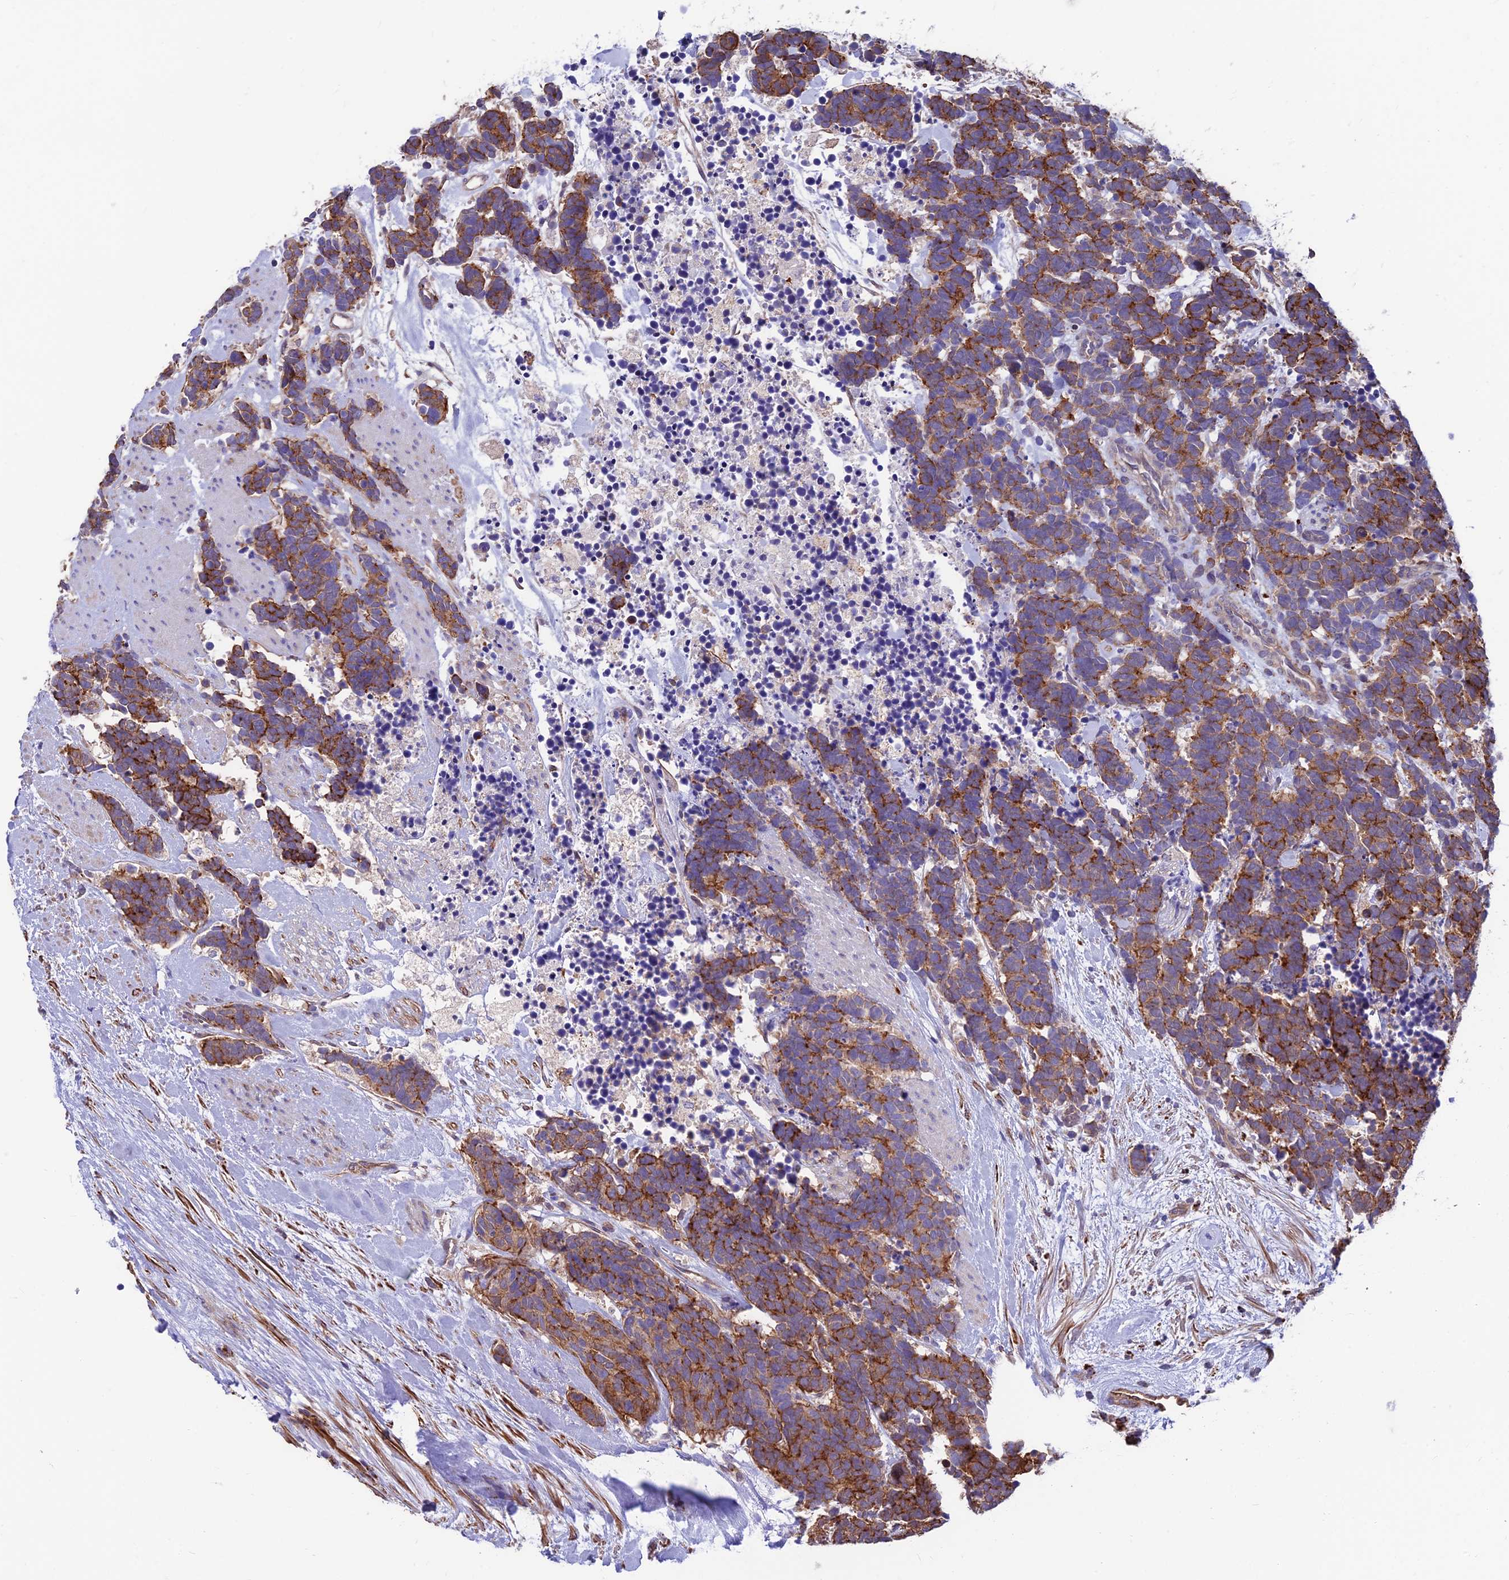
{"staining": {"intensity": "moderate", "quantity": ">75%", "location": "cytoplasmic/membranous"}, "tissue": "carcinoid", "cell_type": "Tumor cells", "image_type": "cancer", "snomed": [{"axis": "morphology", "description": "Carcinoma, NOS"}, {"axis": "morphology", "description": "Carcinoid, malignant, NOS"}, {"axis": "topography", "description": "Prostate"}], "caption": "Carcinoma stained for a protein reveals moderate cytoplasmic/membranous positivity in tumor cells. Immunohistochemistry (ihc) stains the protein in brown and the nuclei are stained blue.", "gene": "RTN4RL1", "patient": {"sex": "male", "age": 57}}